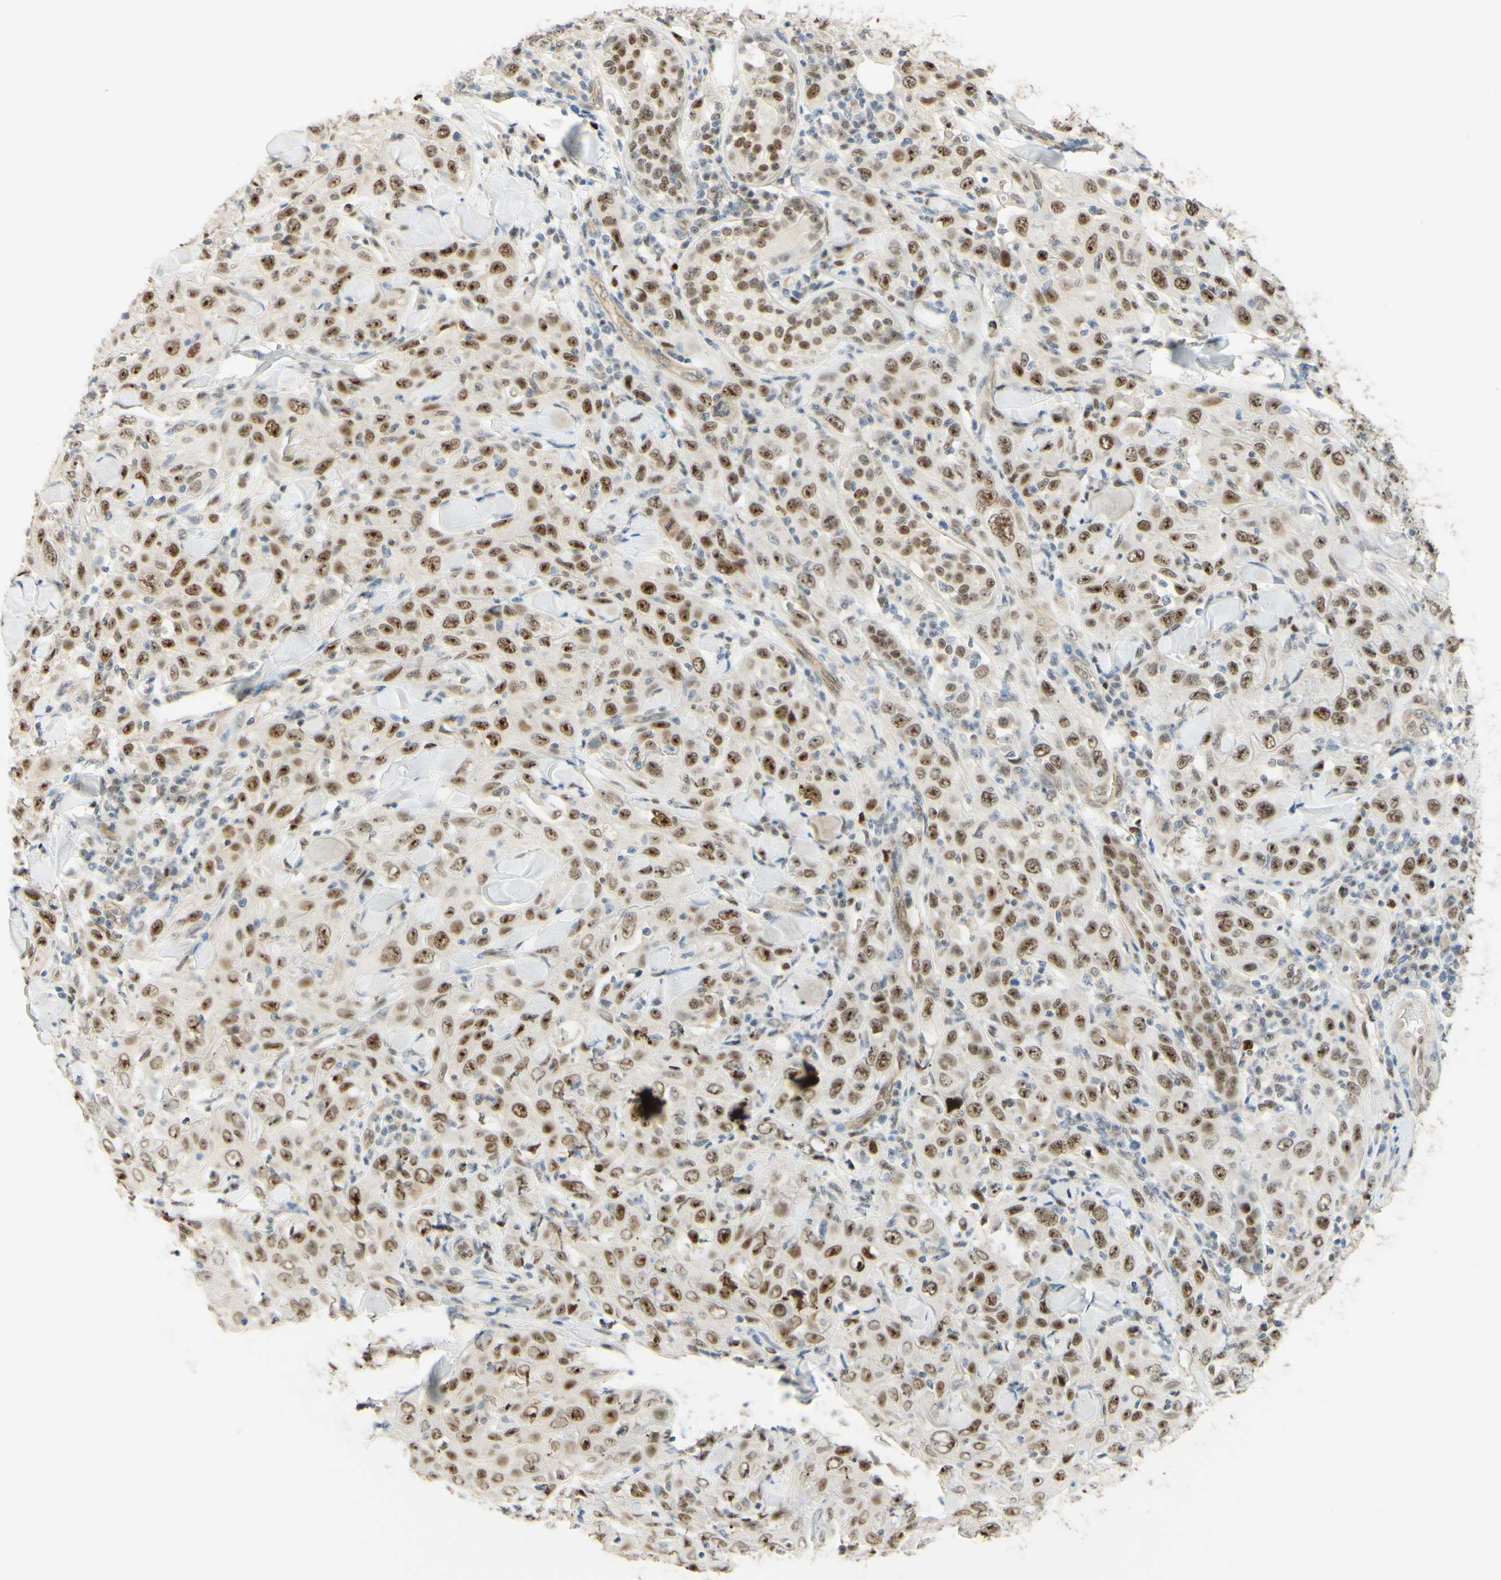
{"staining": {"intensity": "strong", "quantity": ">75%", "location": "nuclear"}, "tissue": "skin cancer", "cell_type": "Tumor cells", "image_type": "cancer", "snomed": [{"axis": "morphology", "description": "Squamous cell carcinoma, NOS"}, {"axis": "topography", "description": "Skin"}], "caption": "Immunohistochemistry of human skin squamous cell carcinoma displays high levels of strong nuclear staining in about >75% of tumor cells.", "gene": "POLB", "patient": {"sex": "female", "age": 88}}